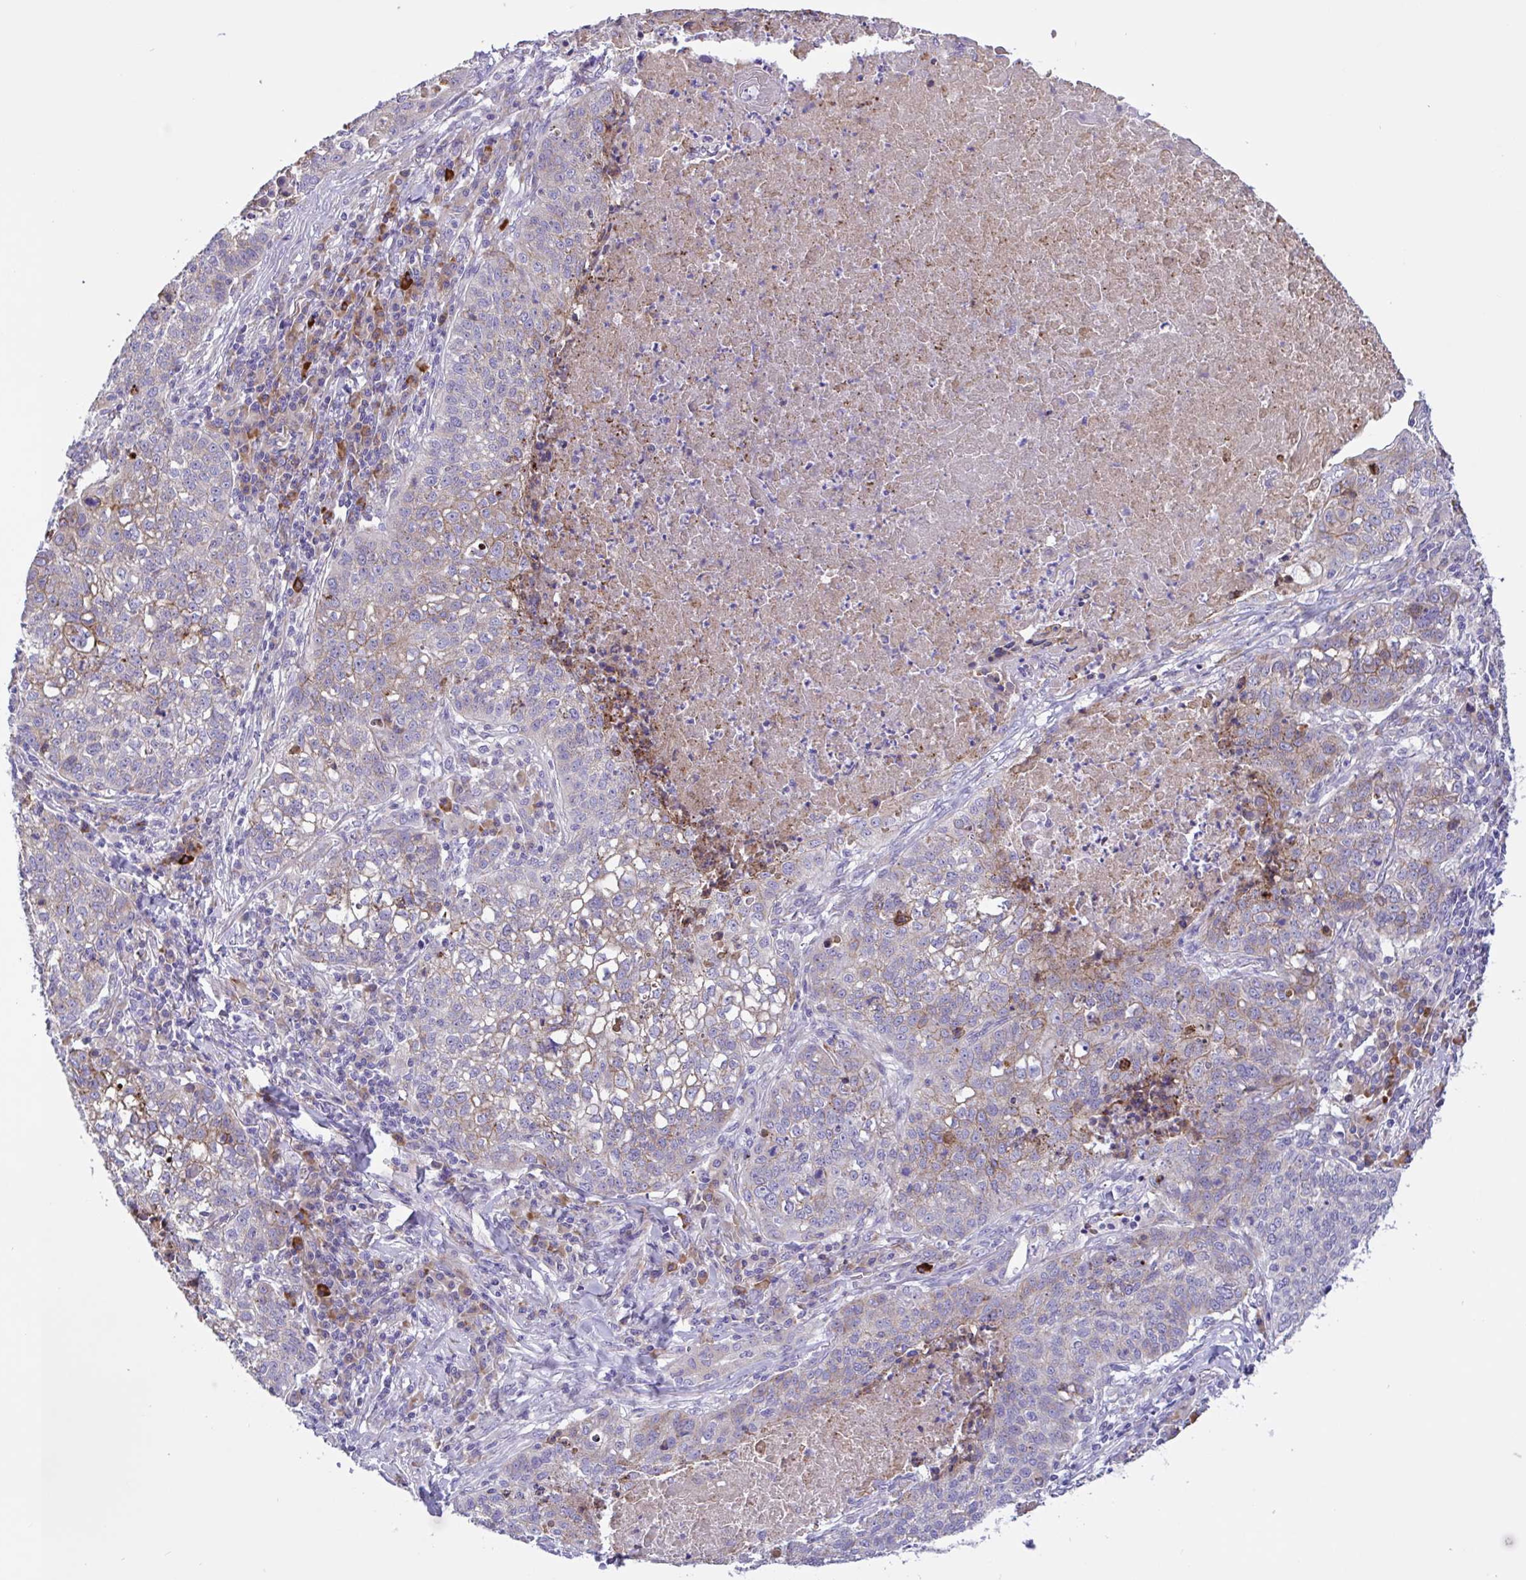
{"staining": {"intensity": "weak", "quantity": "<25%", "location": "cytoplasmic/membranous"}, "tissue": "lung cancer", "cell_type": "Tumor cells", "image_type": "cancer", "snomed": [{"axis": "morphology", "description": "Squamous cell carcinoma, NOS"}, {"axis": "topography", "description": "Lung"}], "caption": "A histopathology image of human lung cancer (squamous cell carcinoma) is negative for staining in tumor cells.", "gene": "DSC3", "patient": {"sex": "male", "age": 63}}